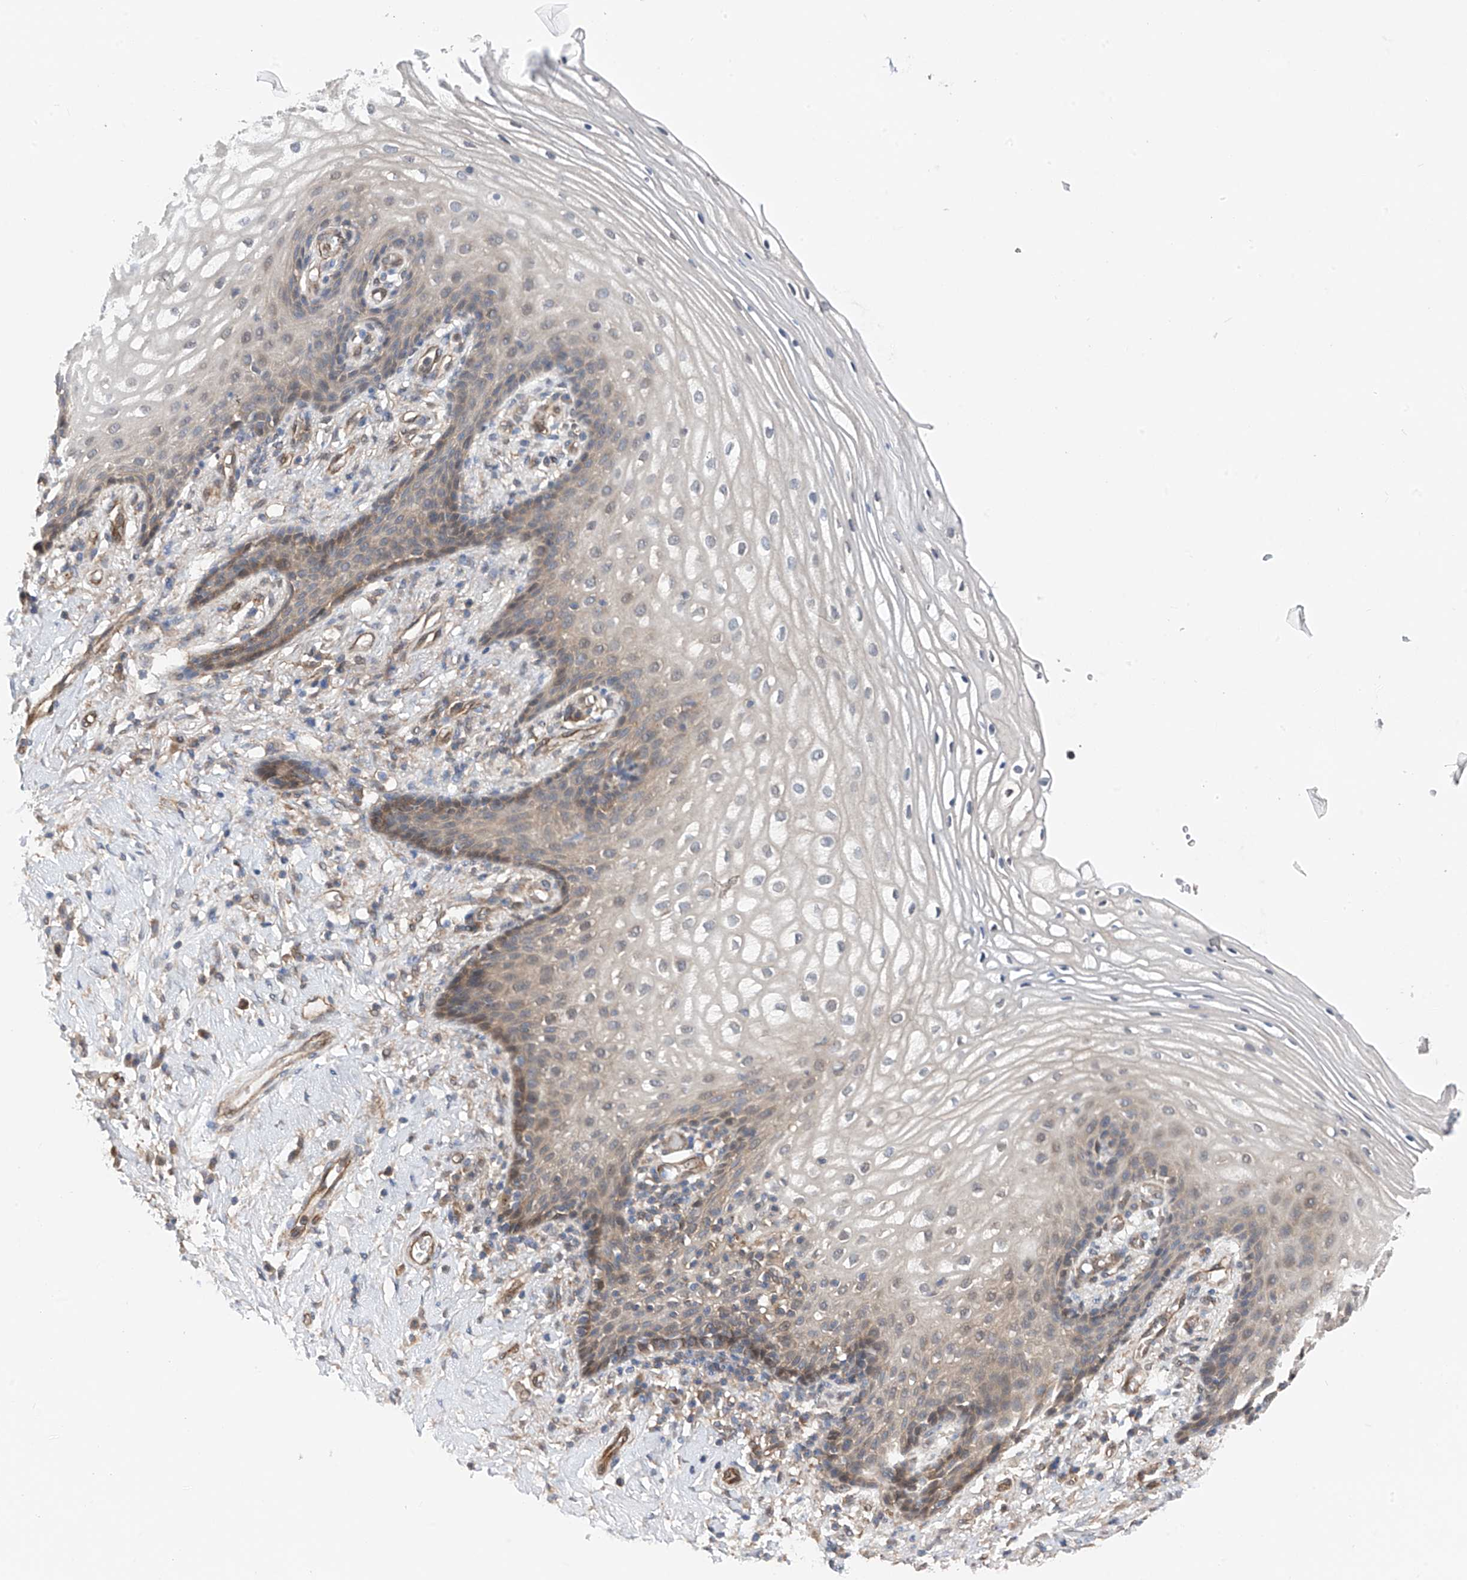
{"staining": {"intensity": "moderate", "quantity": "25%-75%", "location": "cytoplasmic/membranous"}, "tissue": "vagina", "cell_type": "Squamous epithelial cells", "image_type": "normal", "snomed": [{"axis": "morphology", "description": "Normal tissue, NOS"}, {"axis": "topography", "description": "Vagina"}], "caption": "Immunohistochemical staining of normal vagina exhibits medium levels of moderate cytoplasmic/membranous positivity in about 25%-75% of squamous epithelial cells.", "gene": "CHPF", "patient": {"sex": "female", "age": 60}}